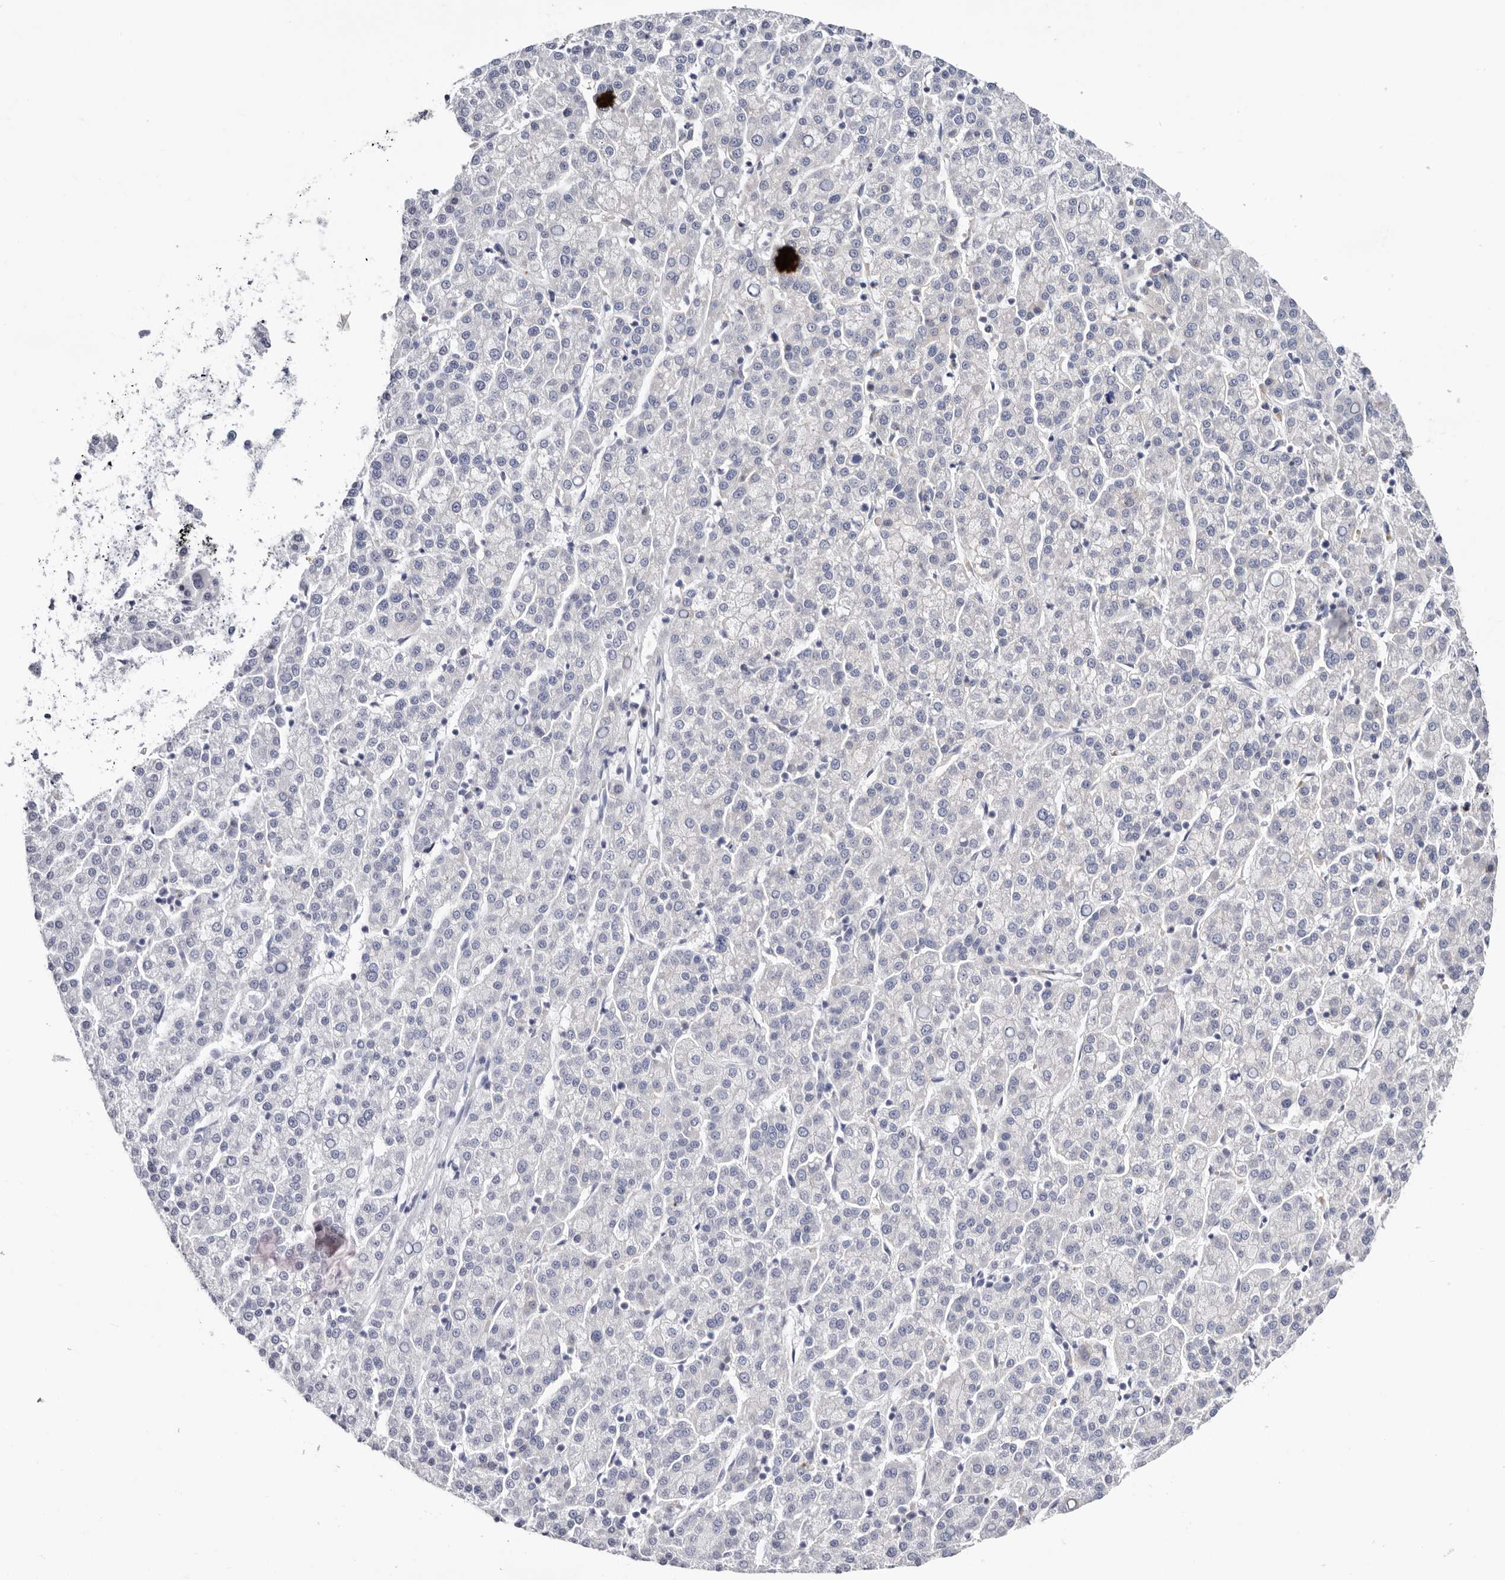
{"staining": {"intensity": "negative", "quantity": "none", "location": "none"}, "tissue": "liver cancer", "cell_type": "Tumor cells", "image_type": "cancer", "snomed": [{"axis": "morphology", "description": "Carcinoma, Hepatocellular, NOS"}, {"axis": "topography", "description": "Liver"}], "caption": "Micrograph shows no protein expression in tumor cells of liver cancer tissue.", "gene": "RNF213", "patient": {"sex": "female", "age": 58}}